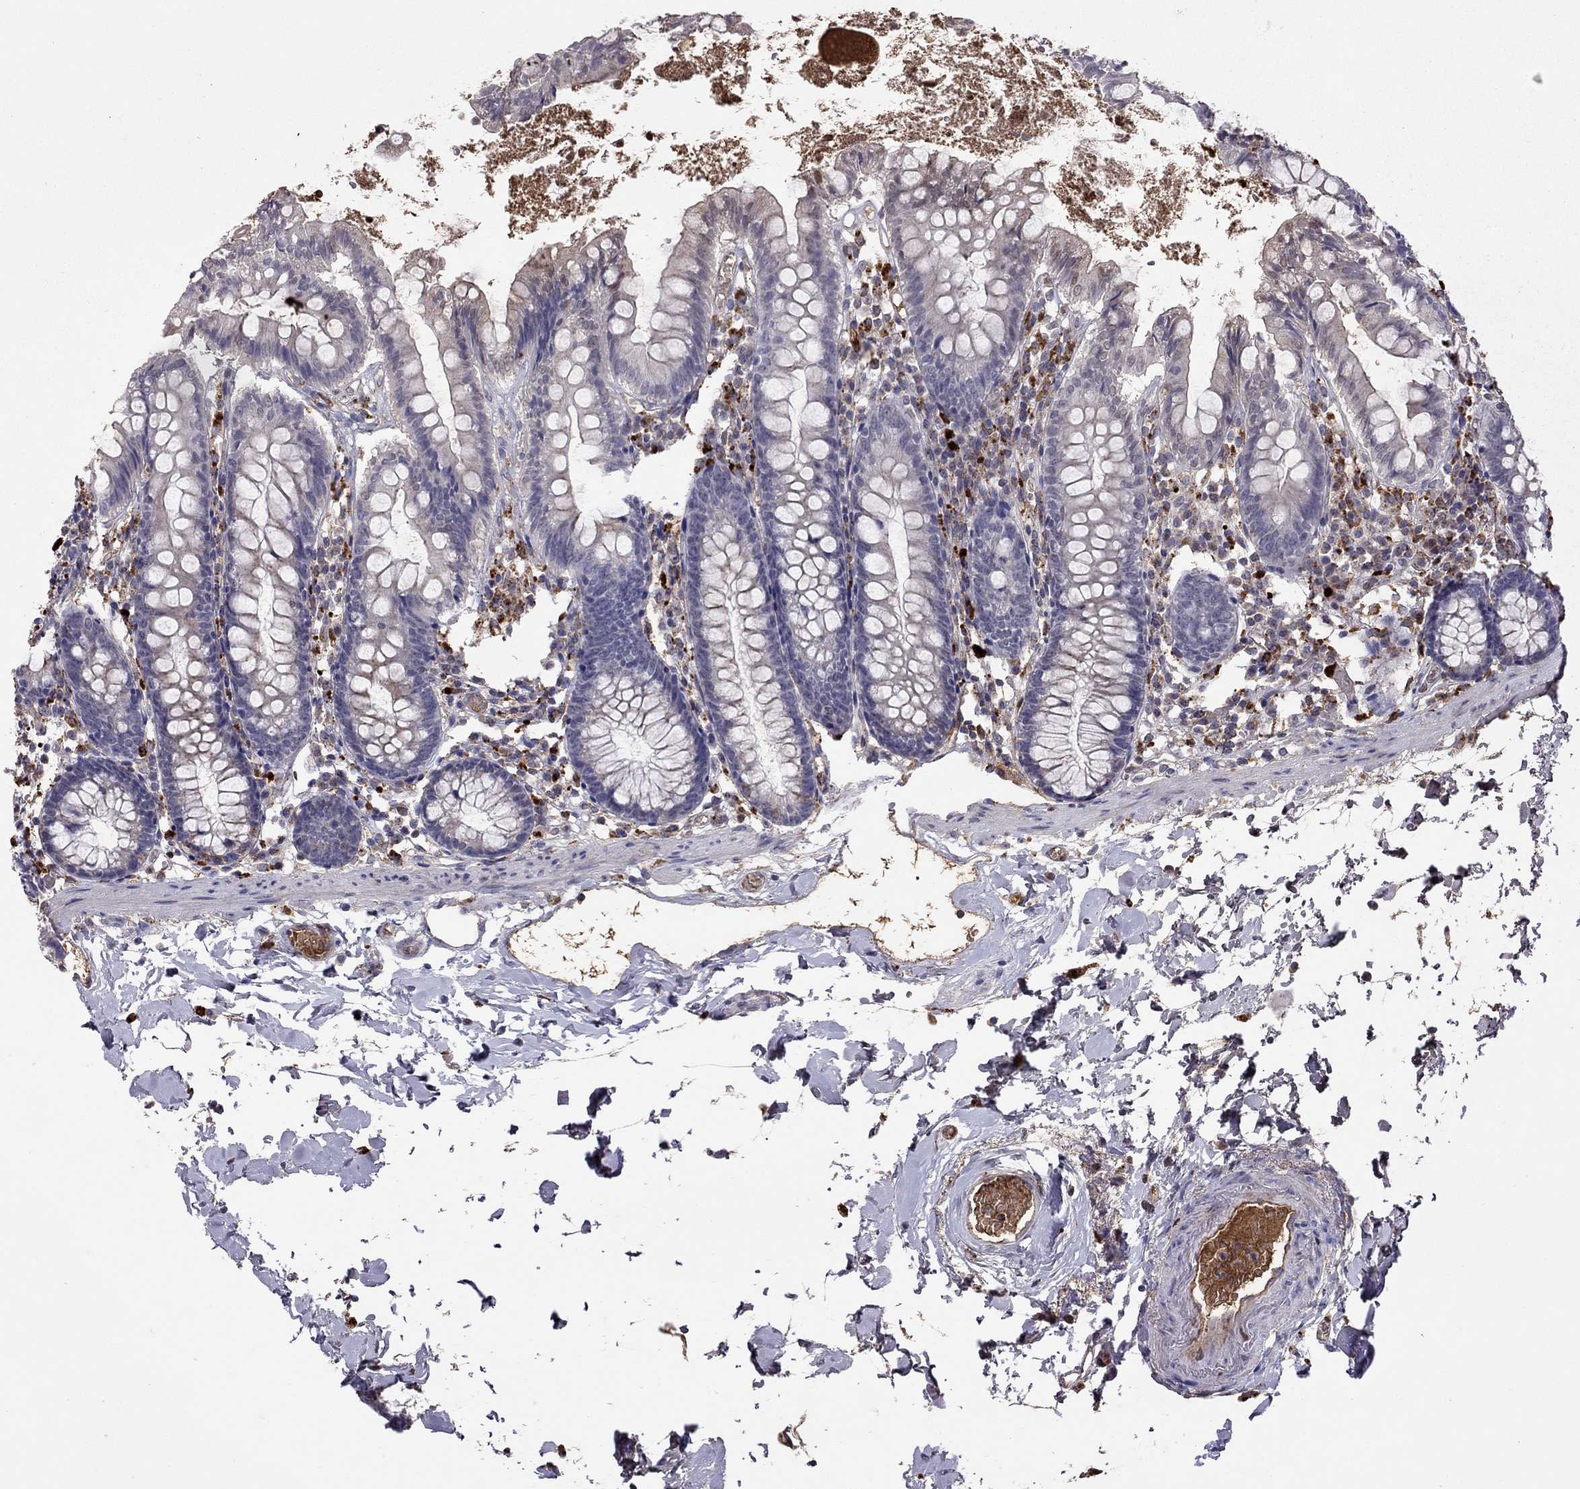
{"staining": {"intensity": "negative", "quantity": "none", "location": "none"}, "tissue": "small intestine", "cell_type": "Glandular cells", "image_type": "normal", "snomed": [{"axis": "morphology", "description": "Normal tissue, NOS"}, {"axis": "topography", "description": "Small intestine"}], "caption": "Immunohistochemistry histopathology image of benign small intestine: small intestine stained with DAB (3,3'-diaminobenzidine) reveals no significant protein expression in glandular cells.", "gene": "SERPINA3", "patient": {"sex": "female", "age": 90}}